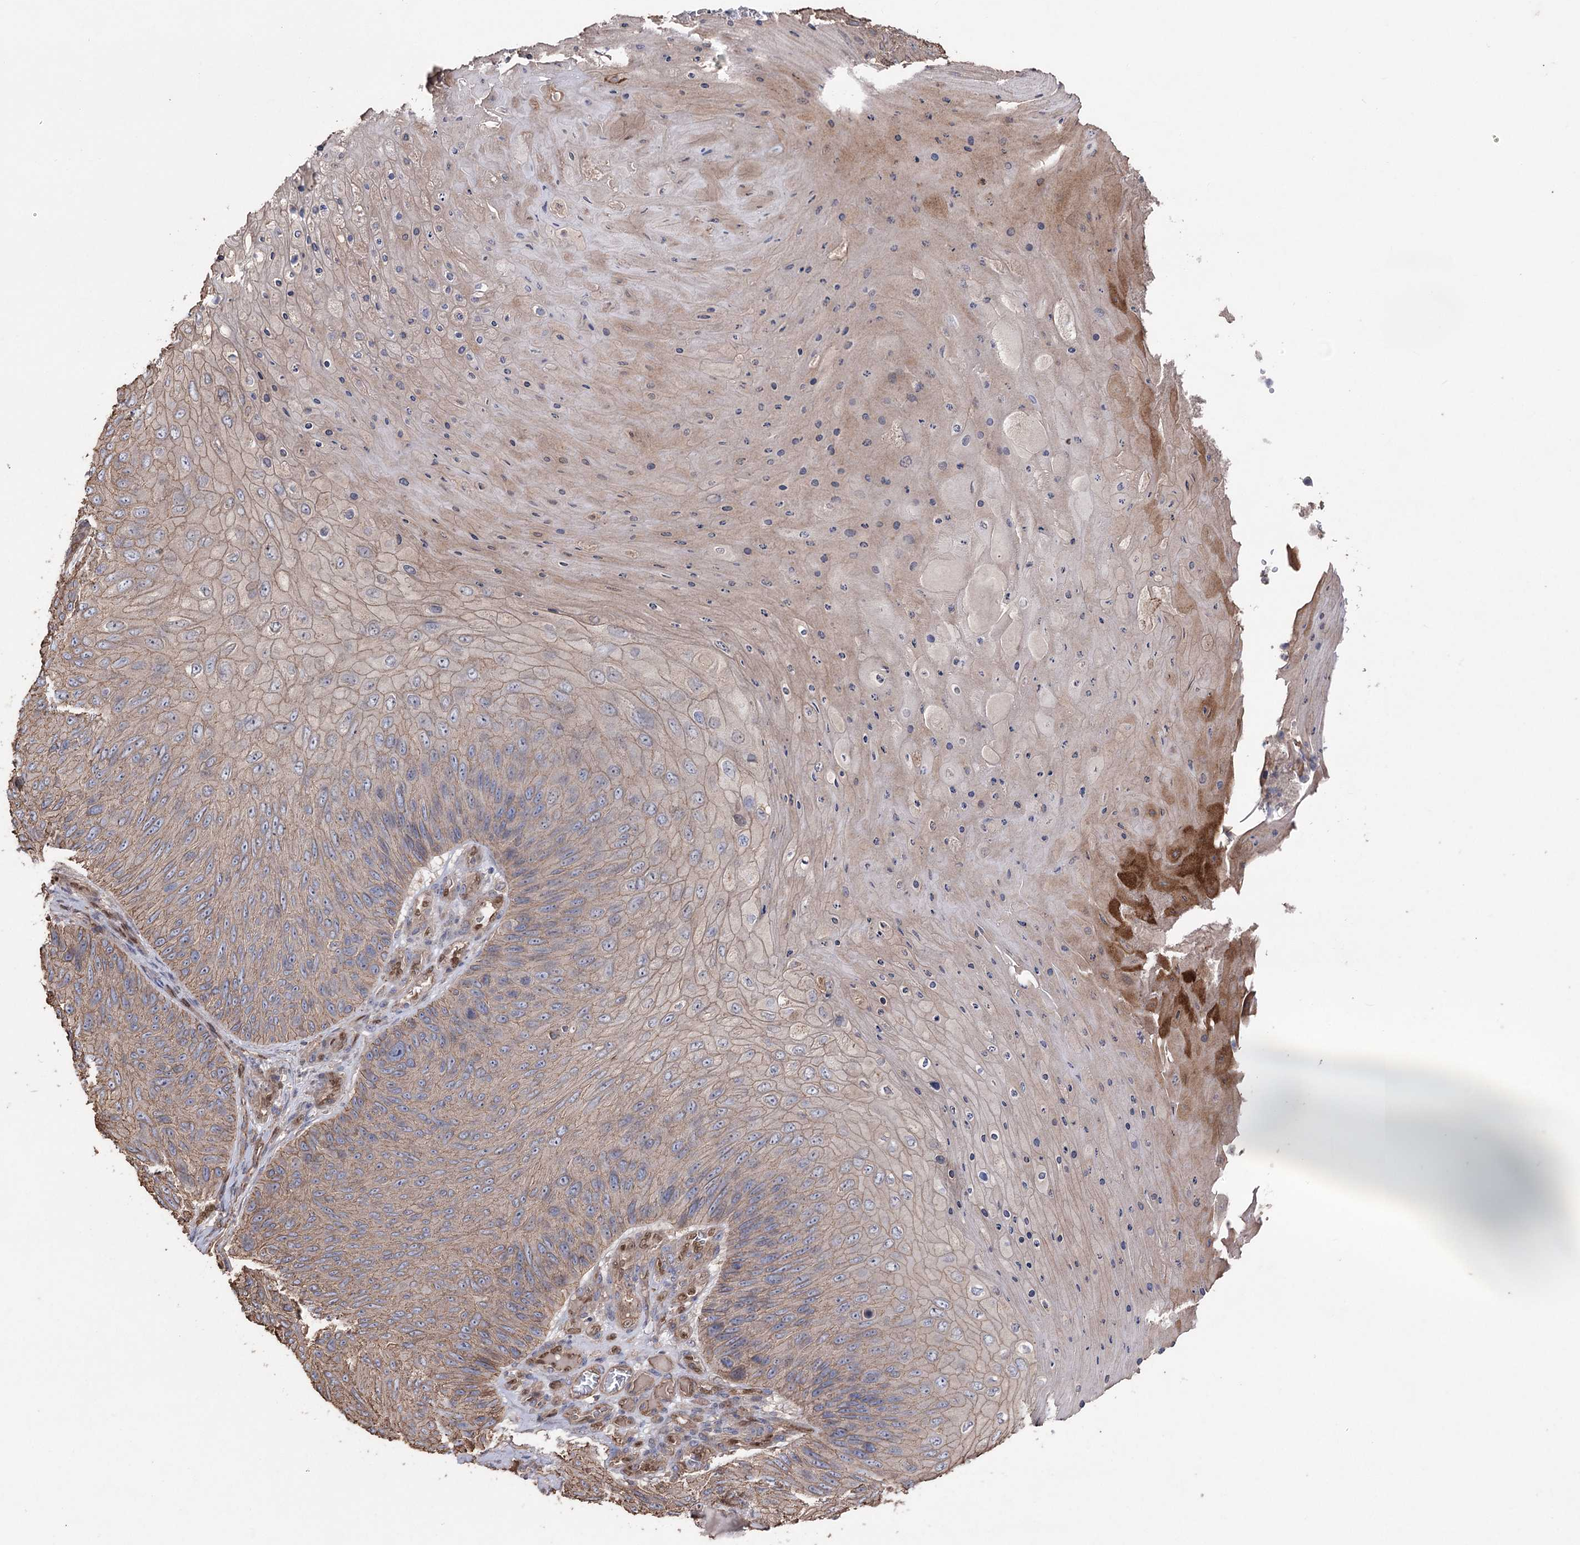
{"staining": {"intensity": "weak", "quantity": "25%-75%", "location": "cytoplasmic/membranous"}, "tissue": "skin cancer", "cell_type": "Tumor cells", "image_type": "cancer", "snomed": [{"axis": "morphology", "description": "Squamous cell carcinoma, NOS"}, {"axis": "topography", "description": "Skin"}], "caption": "High-magnification brightfield microscopy of skin cancer (squamous cell carcinoma) stained with DAB (3,3'-diaminobenzidine) (brown) and counterstained with hematoxylin (blue). tumor cells exhibit weak cytoplasmic/membranous staining is seen in approximately25%-75% of cells. The protein is shown in brown color, while the nuclei are stained blue.", "gene": "FAM13B", "patient": {"sex": "female", "age": 88}}